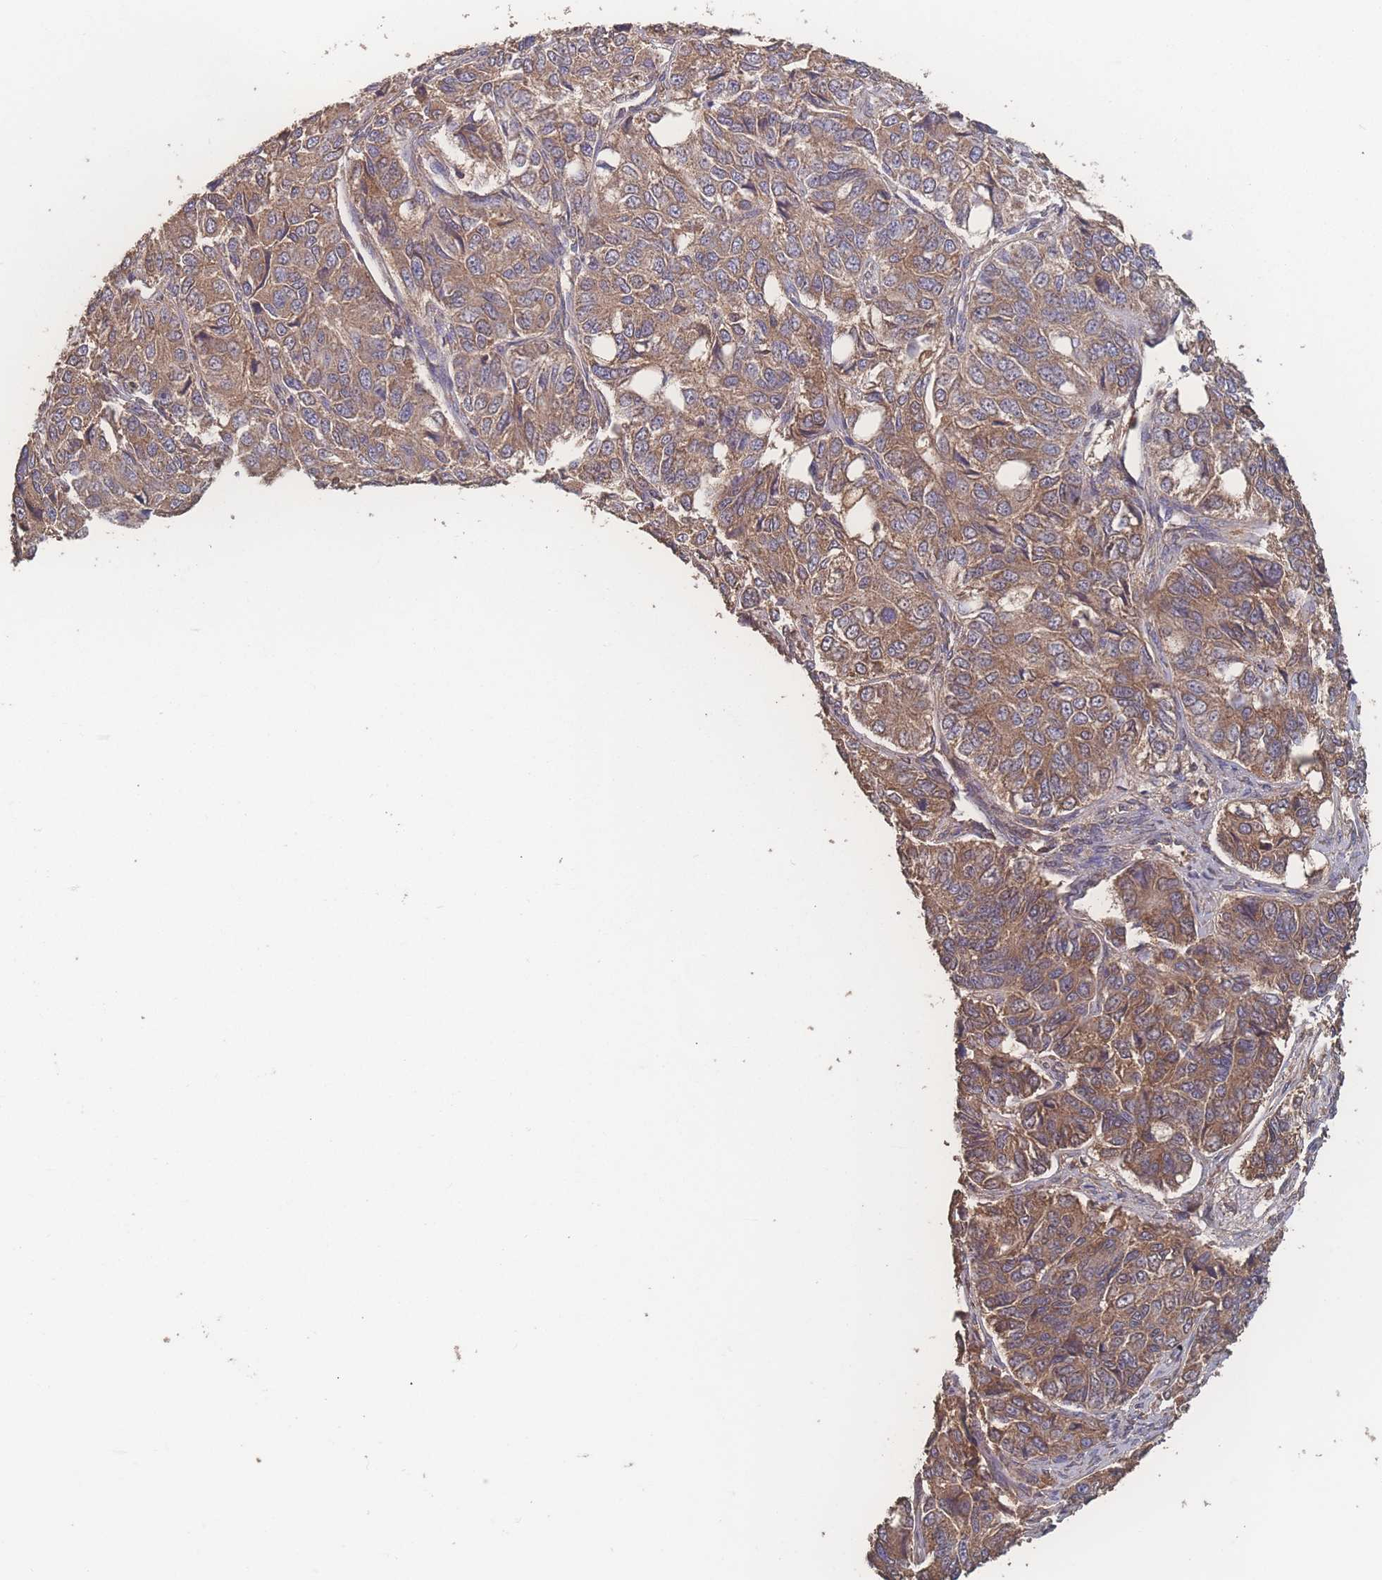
{"staining": {"intensity": "moderate", "quantity": ">75%", "location": "cytoplasmic/membranous"}, "tissue": "ovarian cancer", "cell_type": "Tumor cells", "image_type": "cancer", "snomed": [{"axis": "morphology", "description": "Carcinoma, endometroid"}, {"axis": "topography", "description": "Ovary"}], "caption": "There is medium levels of moderate cytoplasmic/membranous staining in tumor cells of endometroid carcinoma (ovarian), as demonstrated by immunohistochemical staining (brown color).", "gene": "ATXN10", "patient": {"sex": "female", "age": 51}}